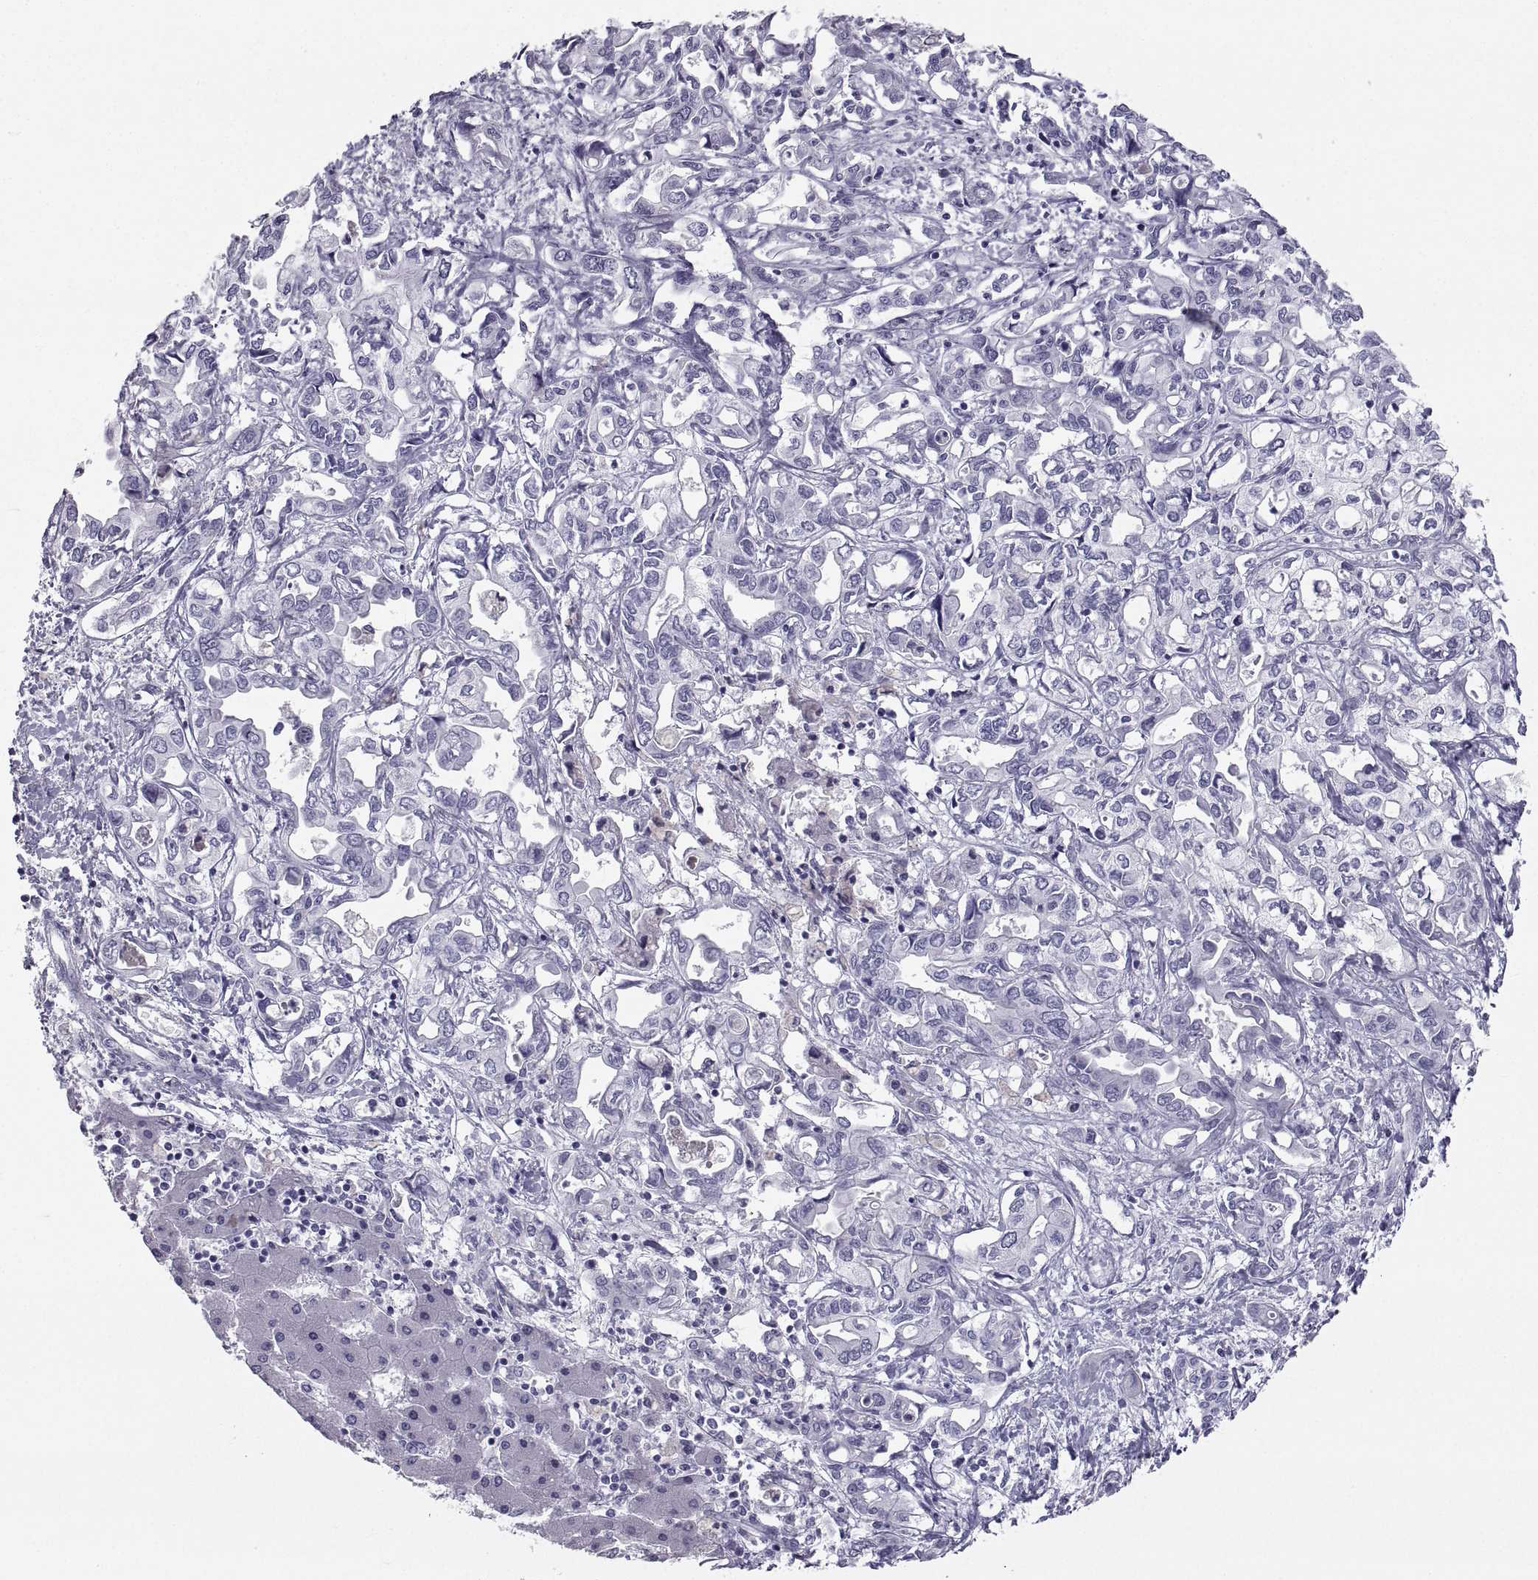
{"staining": {"intensity": "negative", "quantity": "none", "location": "none"}, "tissue": "liver cancer", "cell_type": "Tumor cells", "image_type": "cancer", "snomed": [{"axis": "morphology", "description": "Cholangiocarcinoma"}, {"axis": "topography", "description": "Liver"}], "caption": "Tumor cells show no significant protein expression in cholangiocarcinoma (liver). (Stains: DAB (3,3'-diaminobenzidine) immunohistochemistry (IHC) with hematoxylin counter stain, Microscopy: brightfield microscopy at high magnification).", "gene": "PCSK1N", "patient": {"sex": "female", "age": 64}}